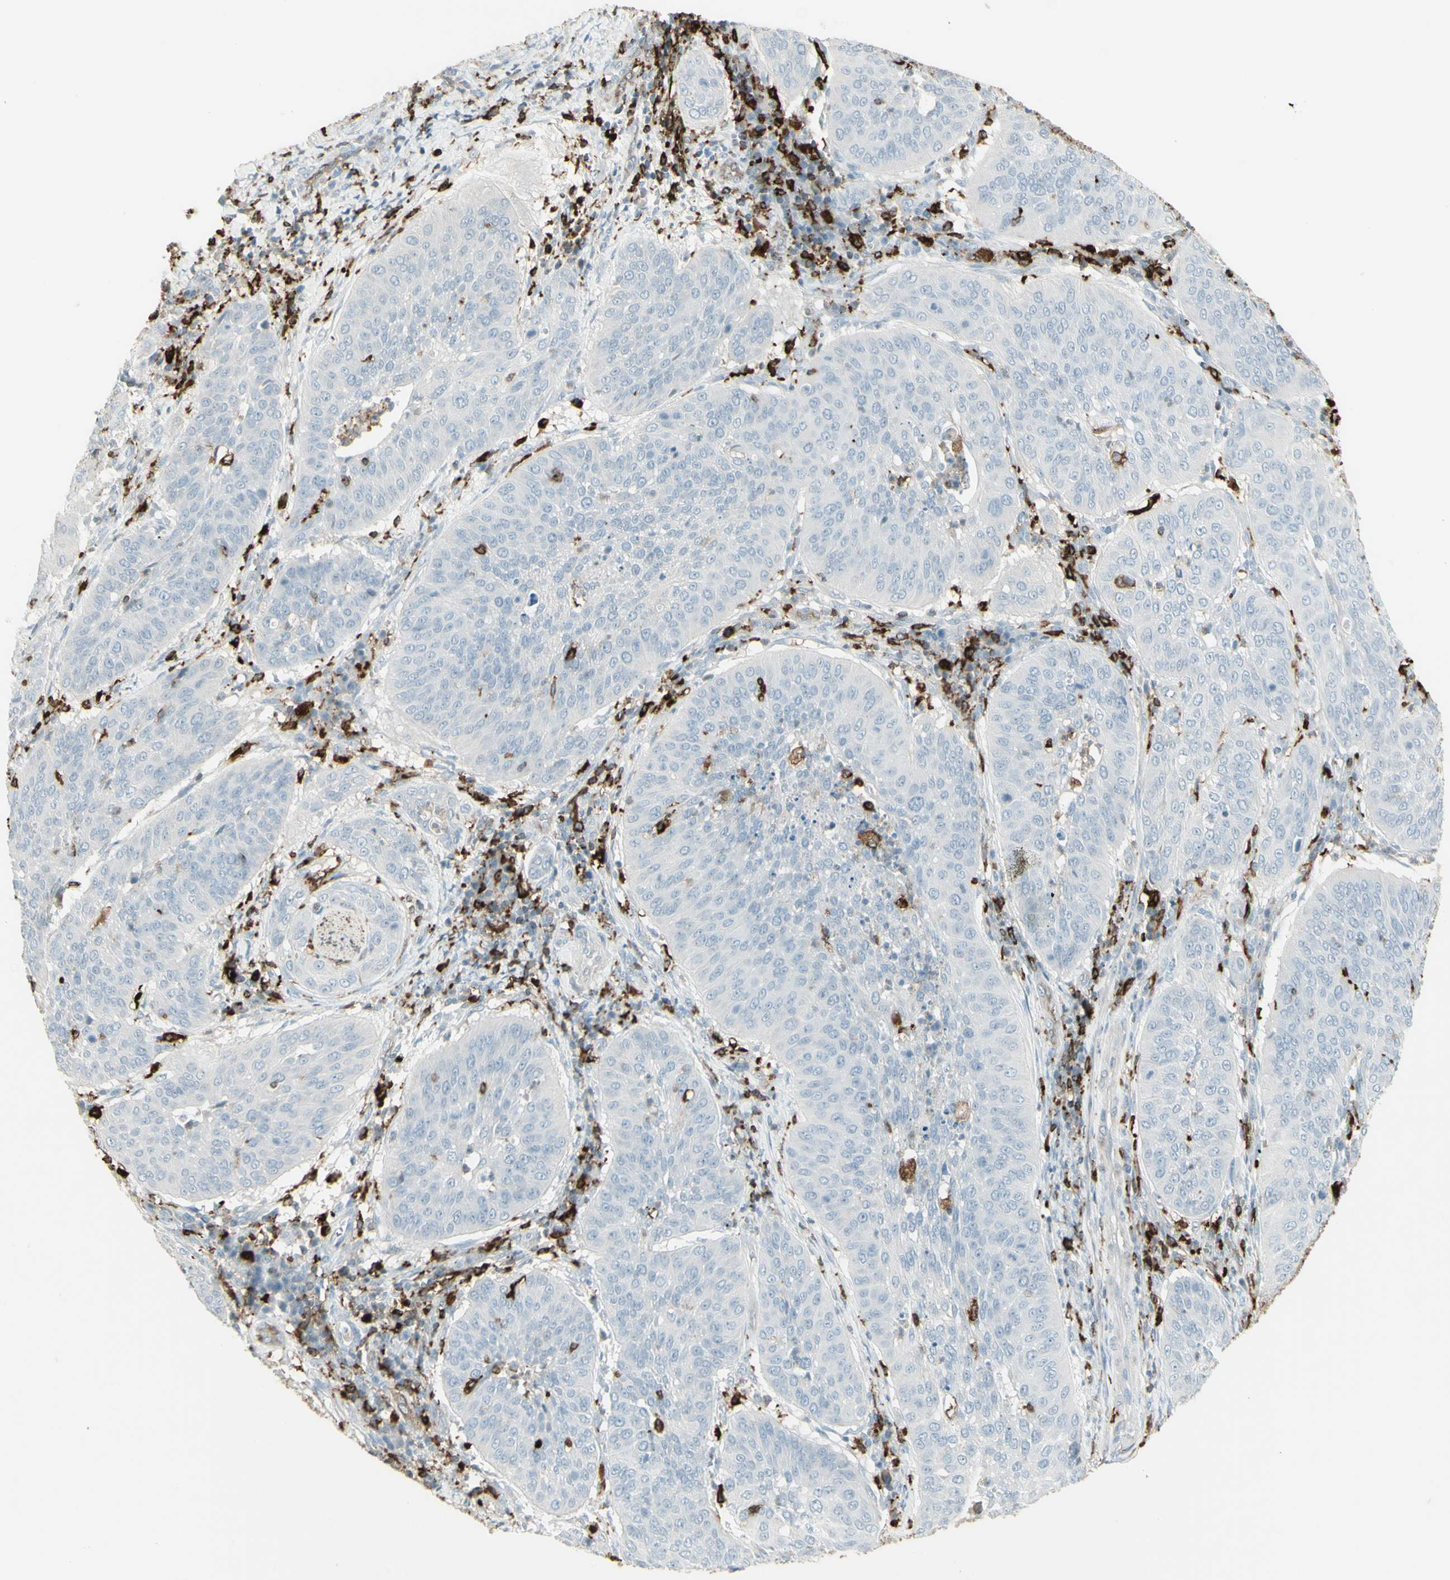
{"staining": {"intensity": "negative", "quantity": "none", "location": "none"}, "tissue": "cervical cancer", "cell_type": "Tumor cells", "image_type": "cancer", "snomed": [{"axis": "morphology", "description": "Normal tissue, NOS"}, {"axis": "morphology", "description": "Squamous cell carcinoma, NOS"}, {"axis": "topography", "description": "Cervix"}], "caption": "The photomicrograph shows no significant positivity in tumor cells of squamous cell carcinoma (cervical).", "gene": "HLA-DPB1", "patient": {"sex": "female", "age": 39}}